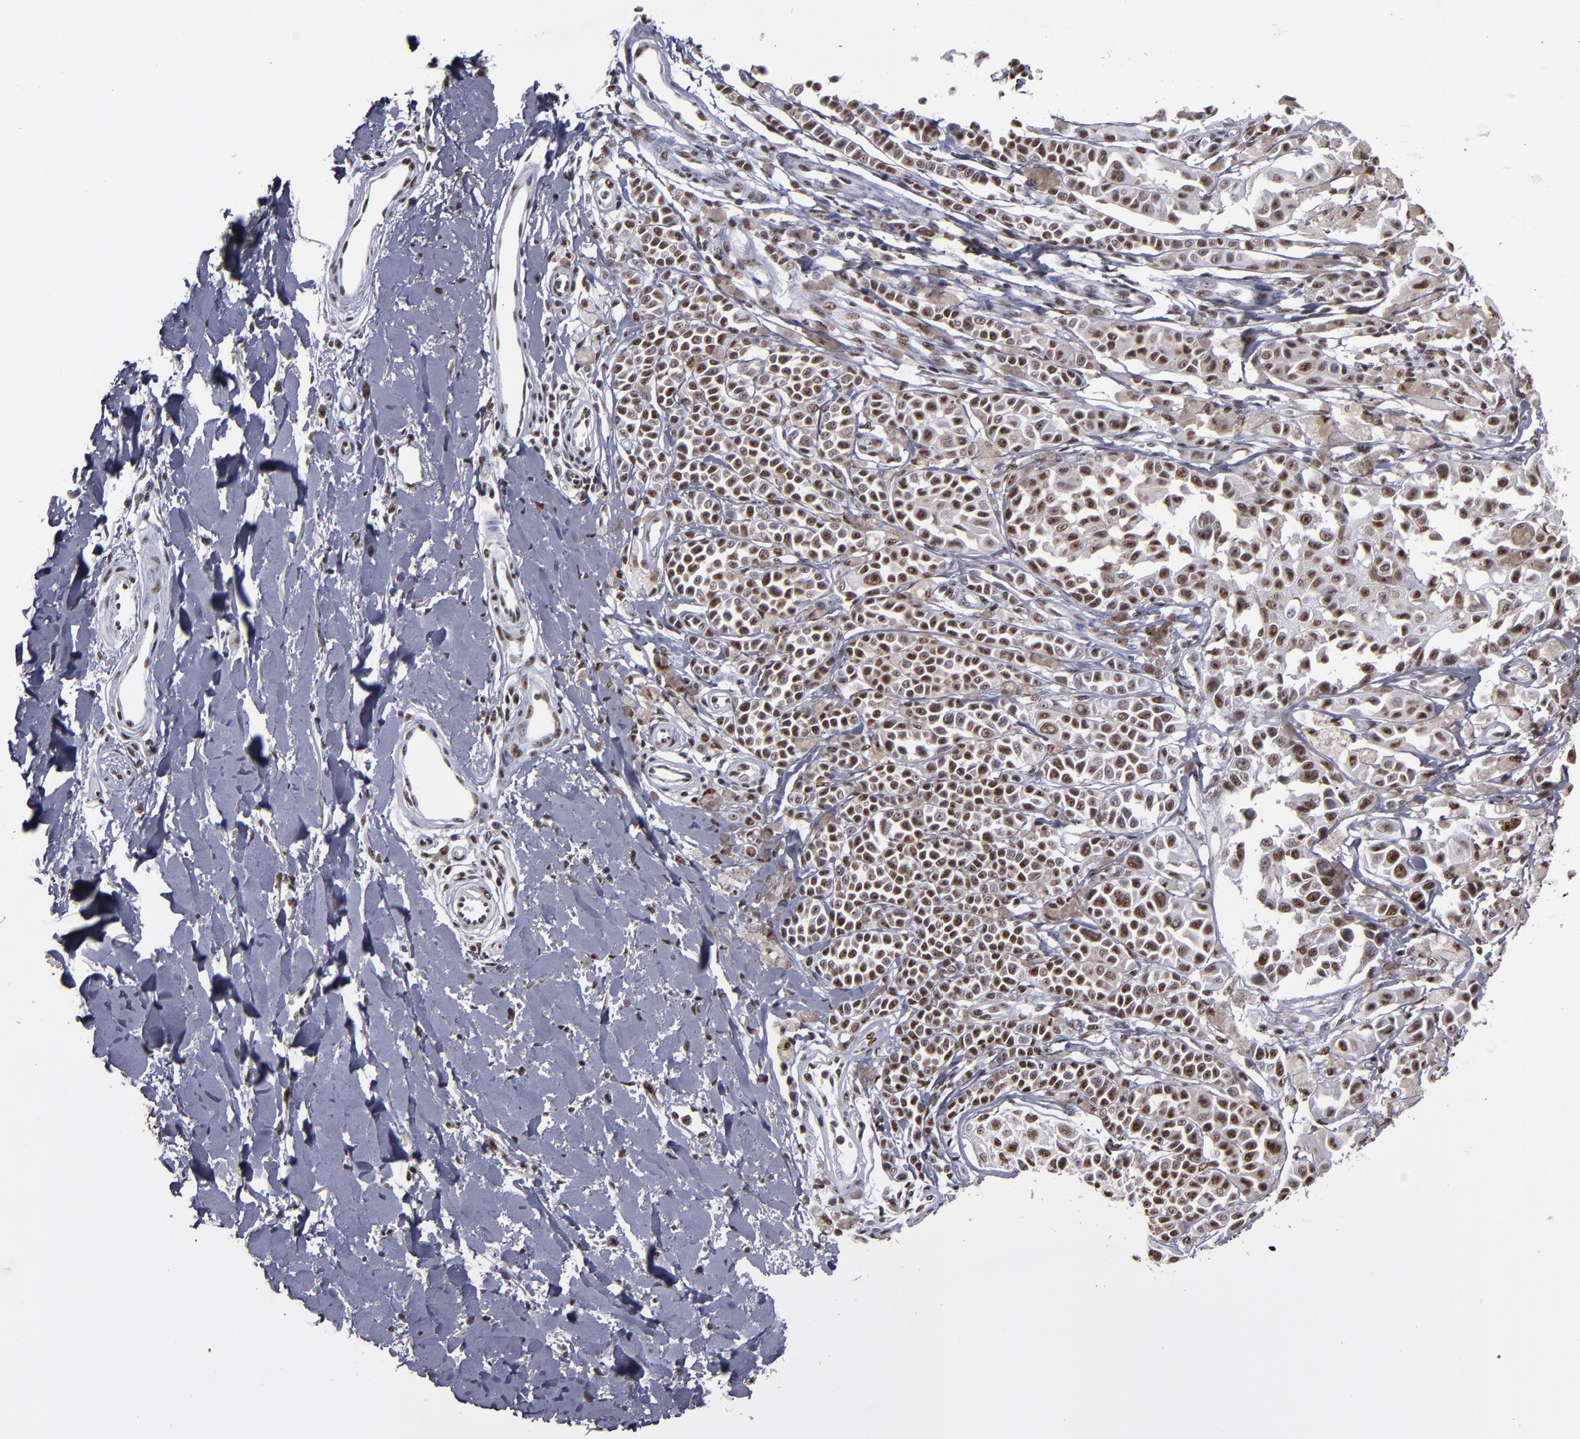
{"staining": {"intensity": "strong", "quantity": ">75%", "location": "nuclear"}, "tissue": "melanoma", "cell_type": "Tumor cells", "image_type": "cancer", "snomed": [{"axis": "morphology", "description": "Malignant melanoma, NOS"}, {"axis": "topography", "description": "Skin"}], "caption": "Immunohistochemistry histopathology image of human melanoma stained for a protein (brown), which shows high levels of strong nuclear expression in about >75% of tumor cells.", "gene": "HNRNPA2B1", "patient": {"sex": "female", "age": 38}}